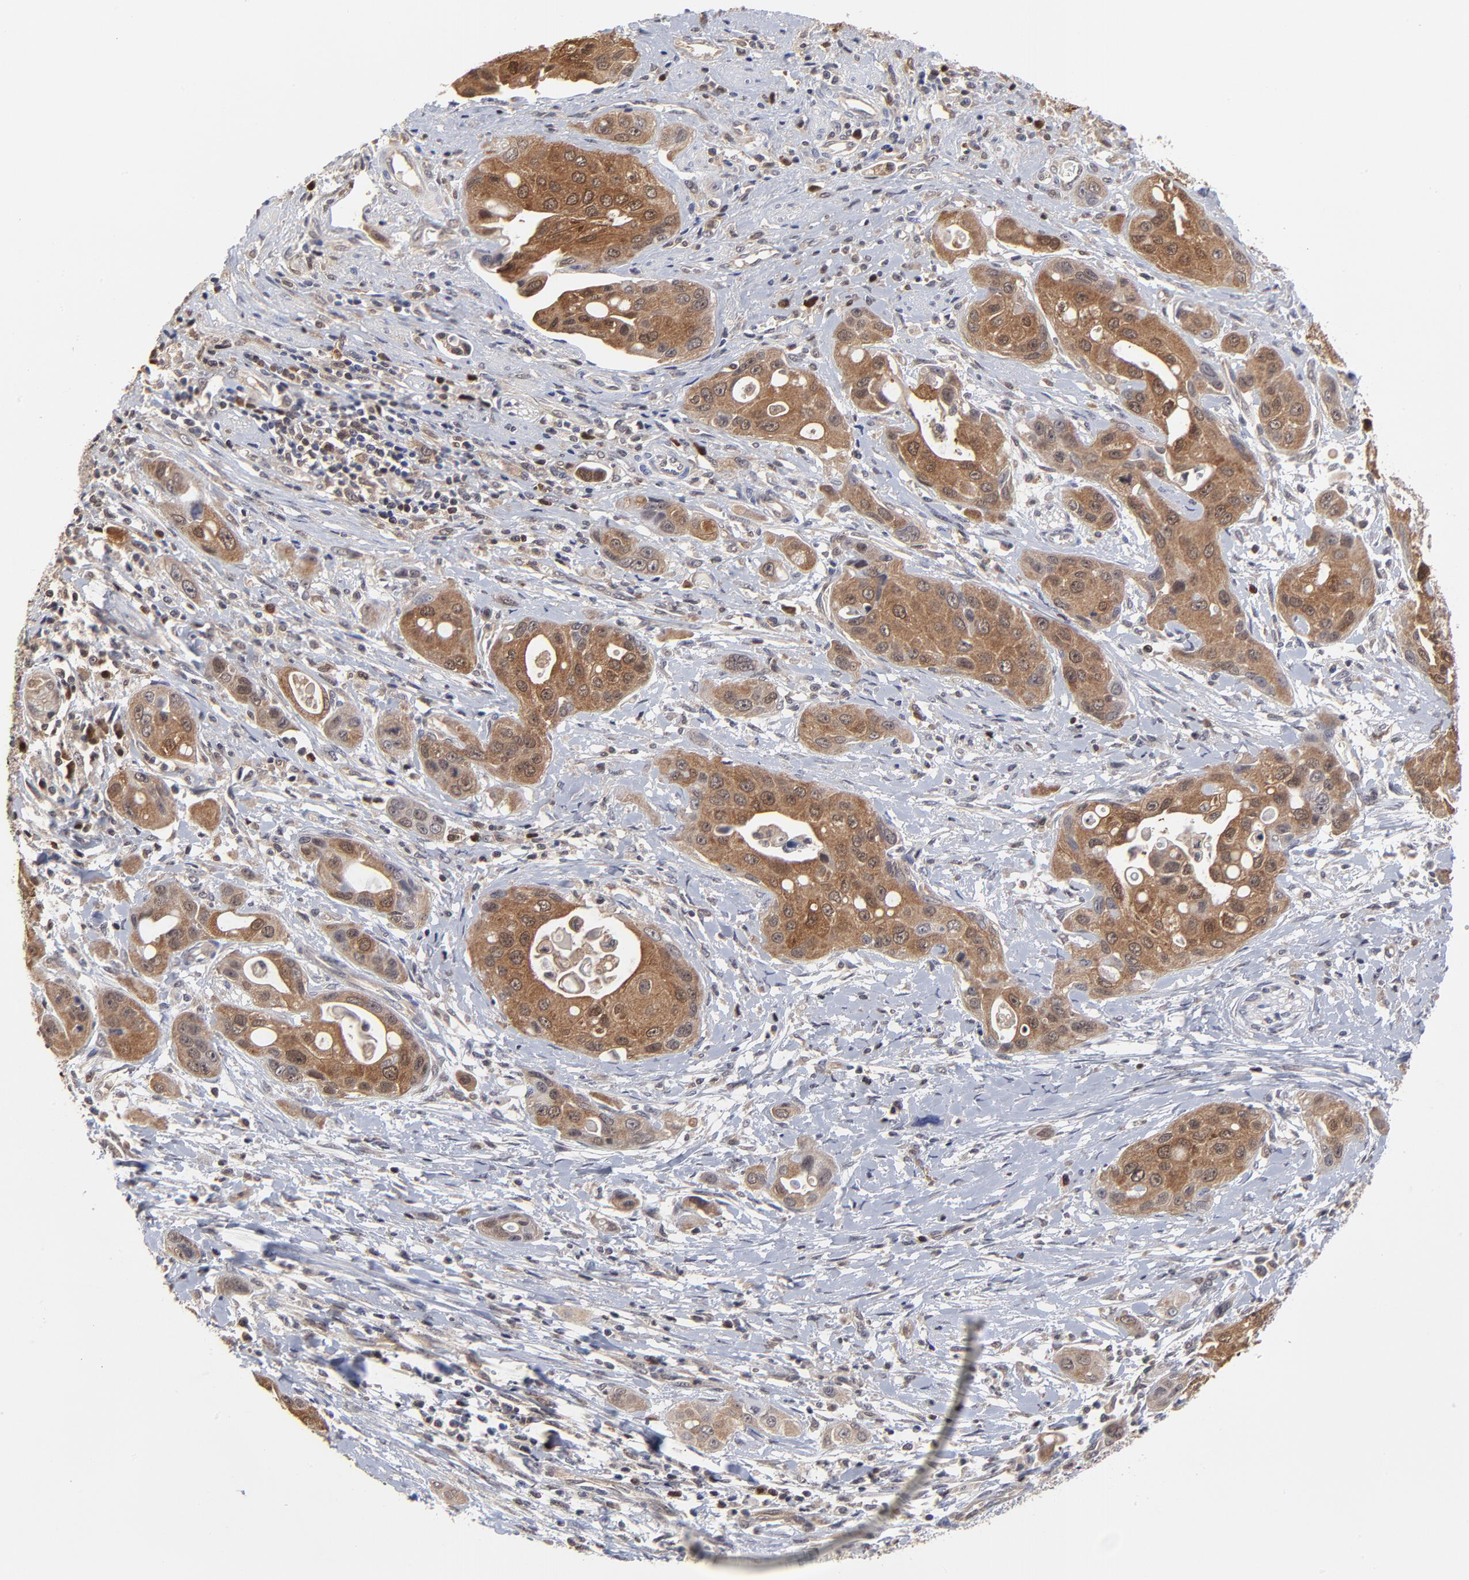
{"staining": {"intensity": "moderate", "quantity": ">75%", "location": "cytoplasmic/membranous"}, "tissue": "pancreatic cancer", "cell_type": "Tumor cells", "image_type": "cancer", "snomed": [{"axis": "morphology", "description": "Adenocarcinoma, NOS"}, {"axis": "topography", "description": "Pancreas"}], "caption": "A brown stain shows moderate cytoplasmic/membranous expression of a protein in adenocarcinoma (pancreatic) tumor cells.", "gene": "CASP3", "patient": {"sex": "female", "age": 60}}